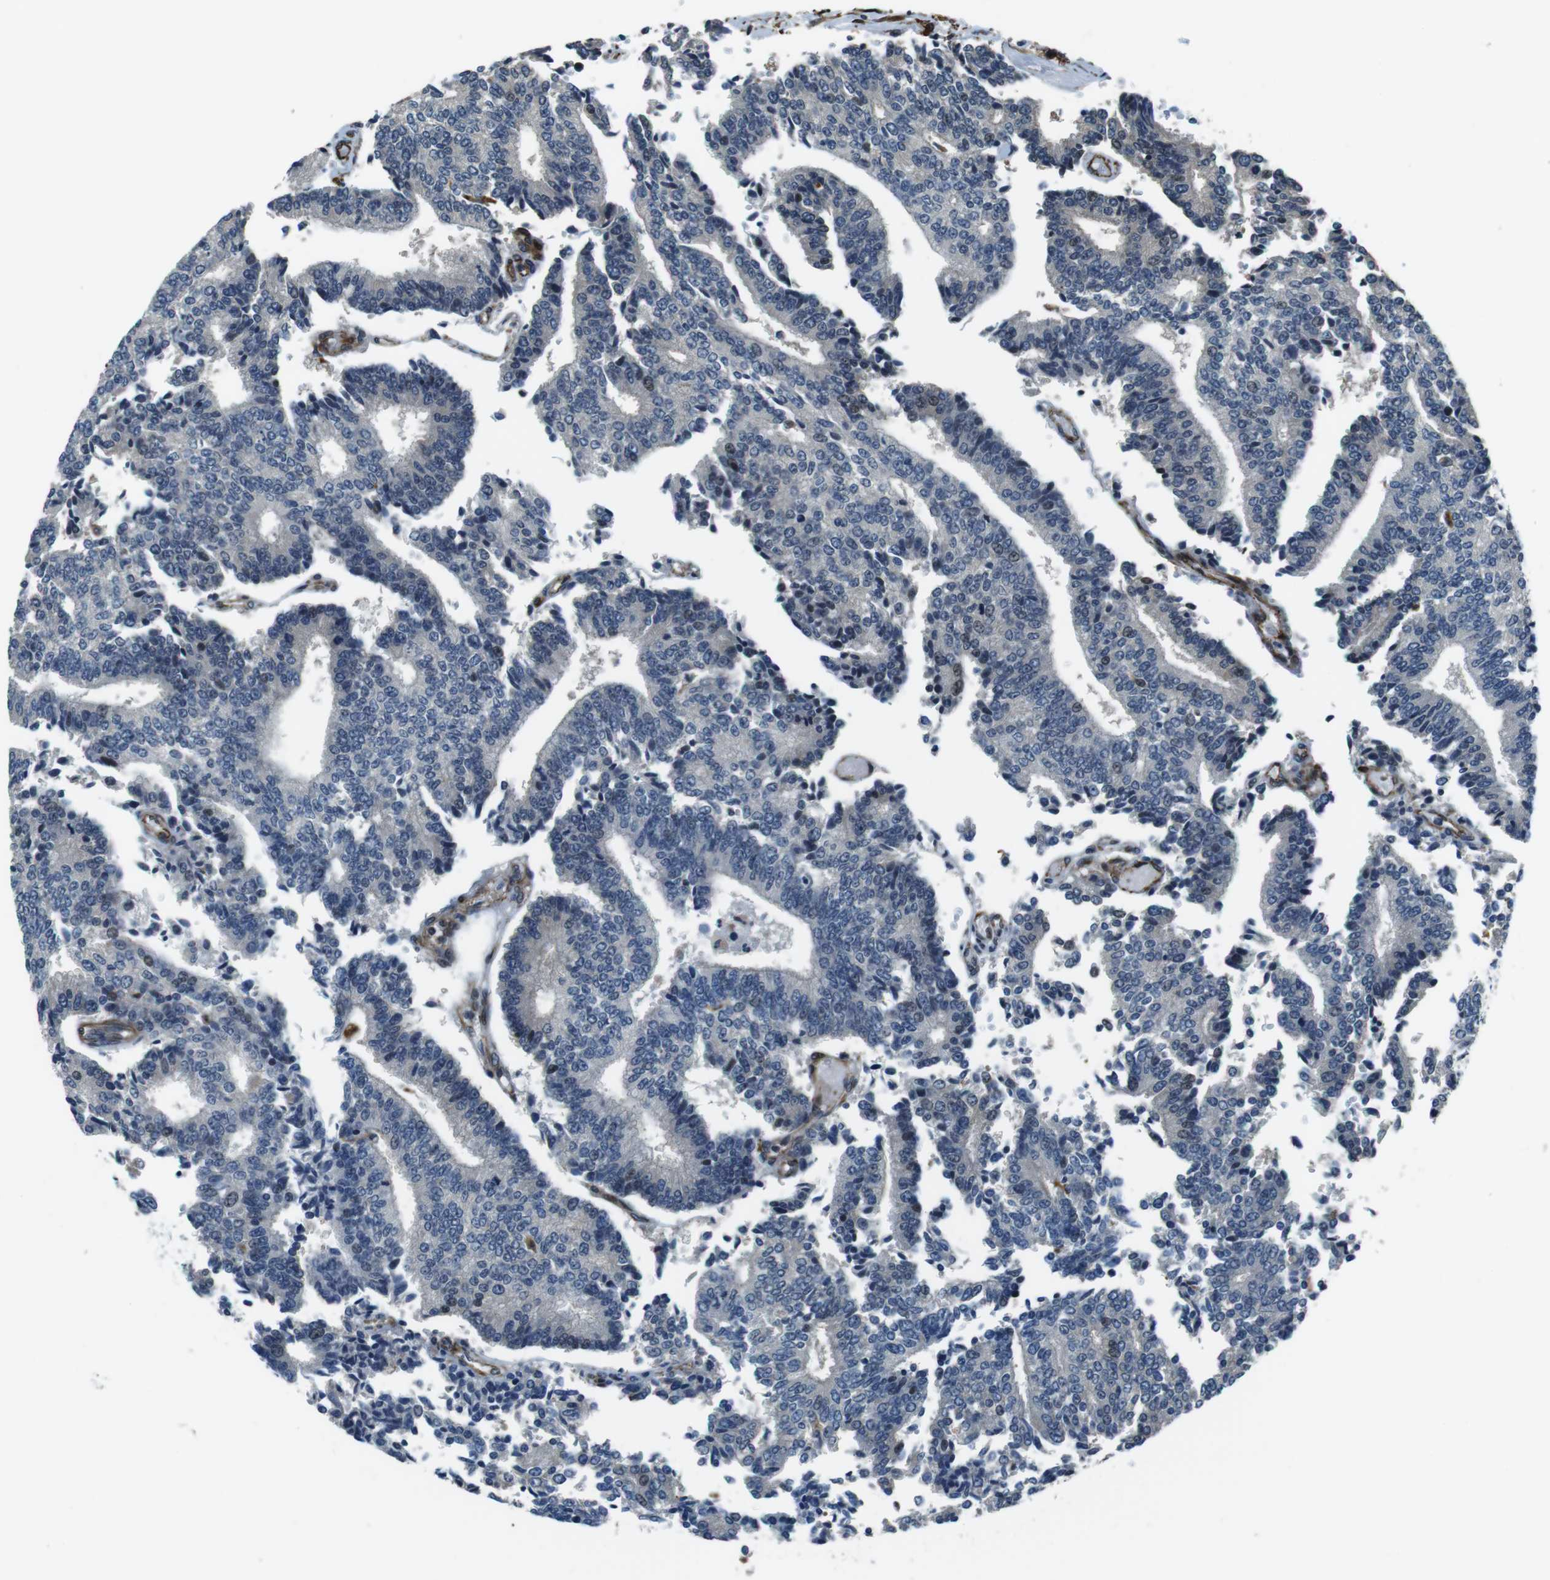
{"staining": {"intensity": "negative", "quantity": "none", "location": "none"}, "tissue": "prostate cancer", "cell_type": "Tumor cells", "image_type": "cancer", "snomed": [{"axis": "morphology", "description": "Normal tissue, NOS"}, {"axis": "morphology", "description": "Adenocarcinoma, High grade"}, {"axis": "topography", "description": "Prostate"}, {"axis": "topography", "description": "Seminal veicle"}], "caption": "Immunohistochemistry (IHC) image of neoplastic tissue: prostate cancer stained with DAB displays no significant protein positivity in tumor cells.", "gene": "LRRC49", "patient": {"sex": "male", "age": 55}}